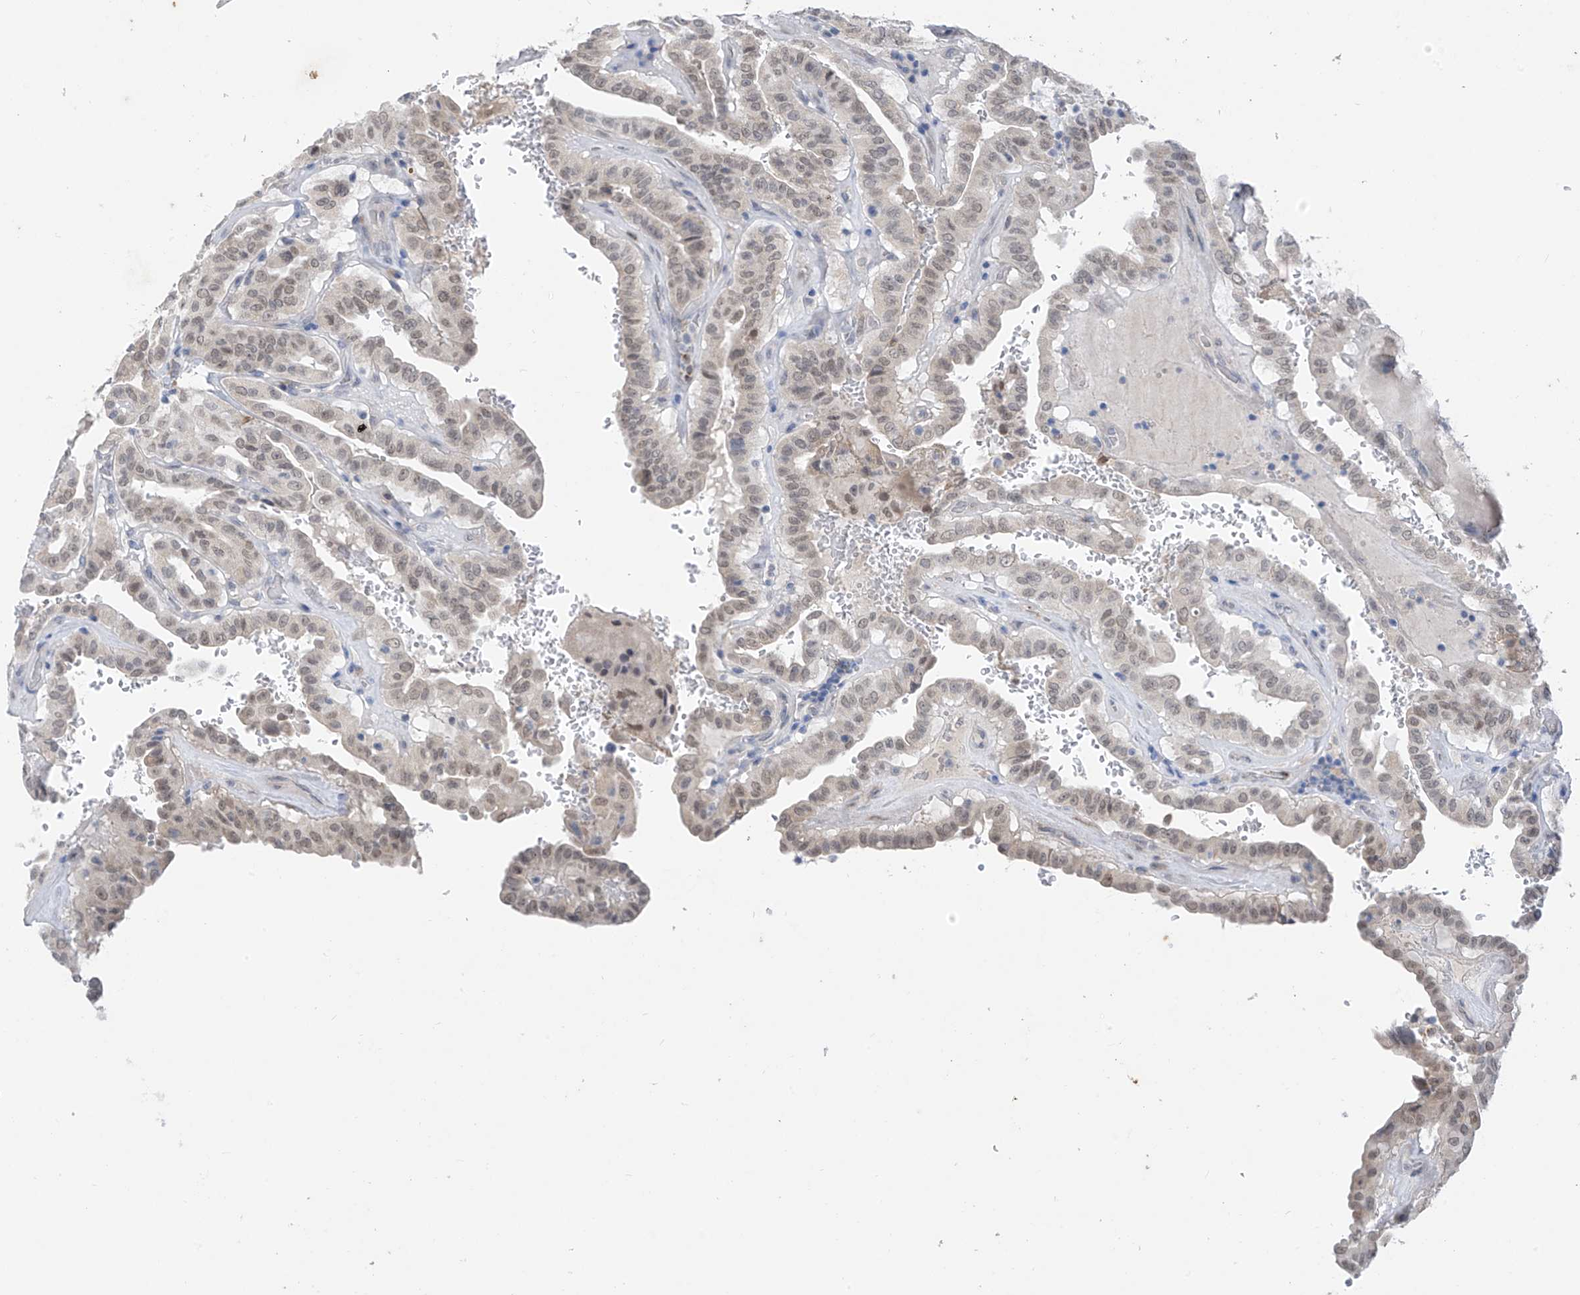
{"staining": {"intensity": "weak", "quantity": "<25%", "location": "nuclear"}, "tissue": "thyroid cancer", "cell_type": "Tumor cells", "image_type": "cancer", "snomed": [{"axis": "morphology", "description": "Papillary adenocarcinoma, NOS"}, {"axis": "topography", "description": "Thyroid gland"}], "caption": "Human thyroid cancer stained for a protein using immunohistochemistry exhibits no expression in tumor cells.", "gene": "CYP4V2", "patient": {"sex": "male", "age": 77}}